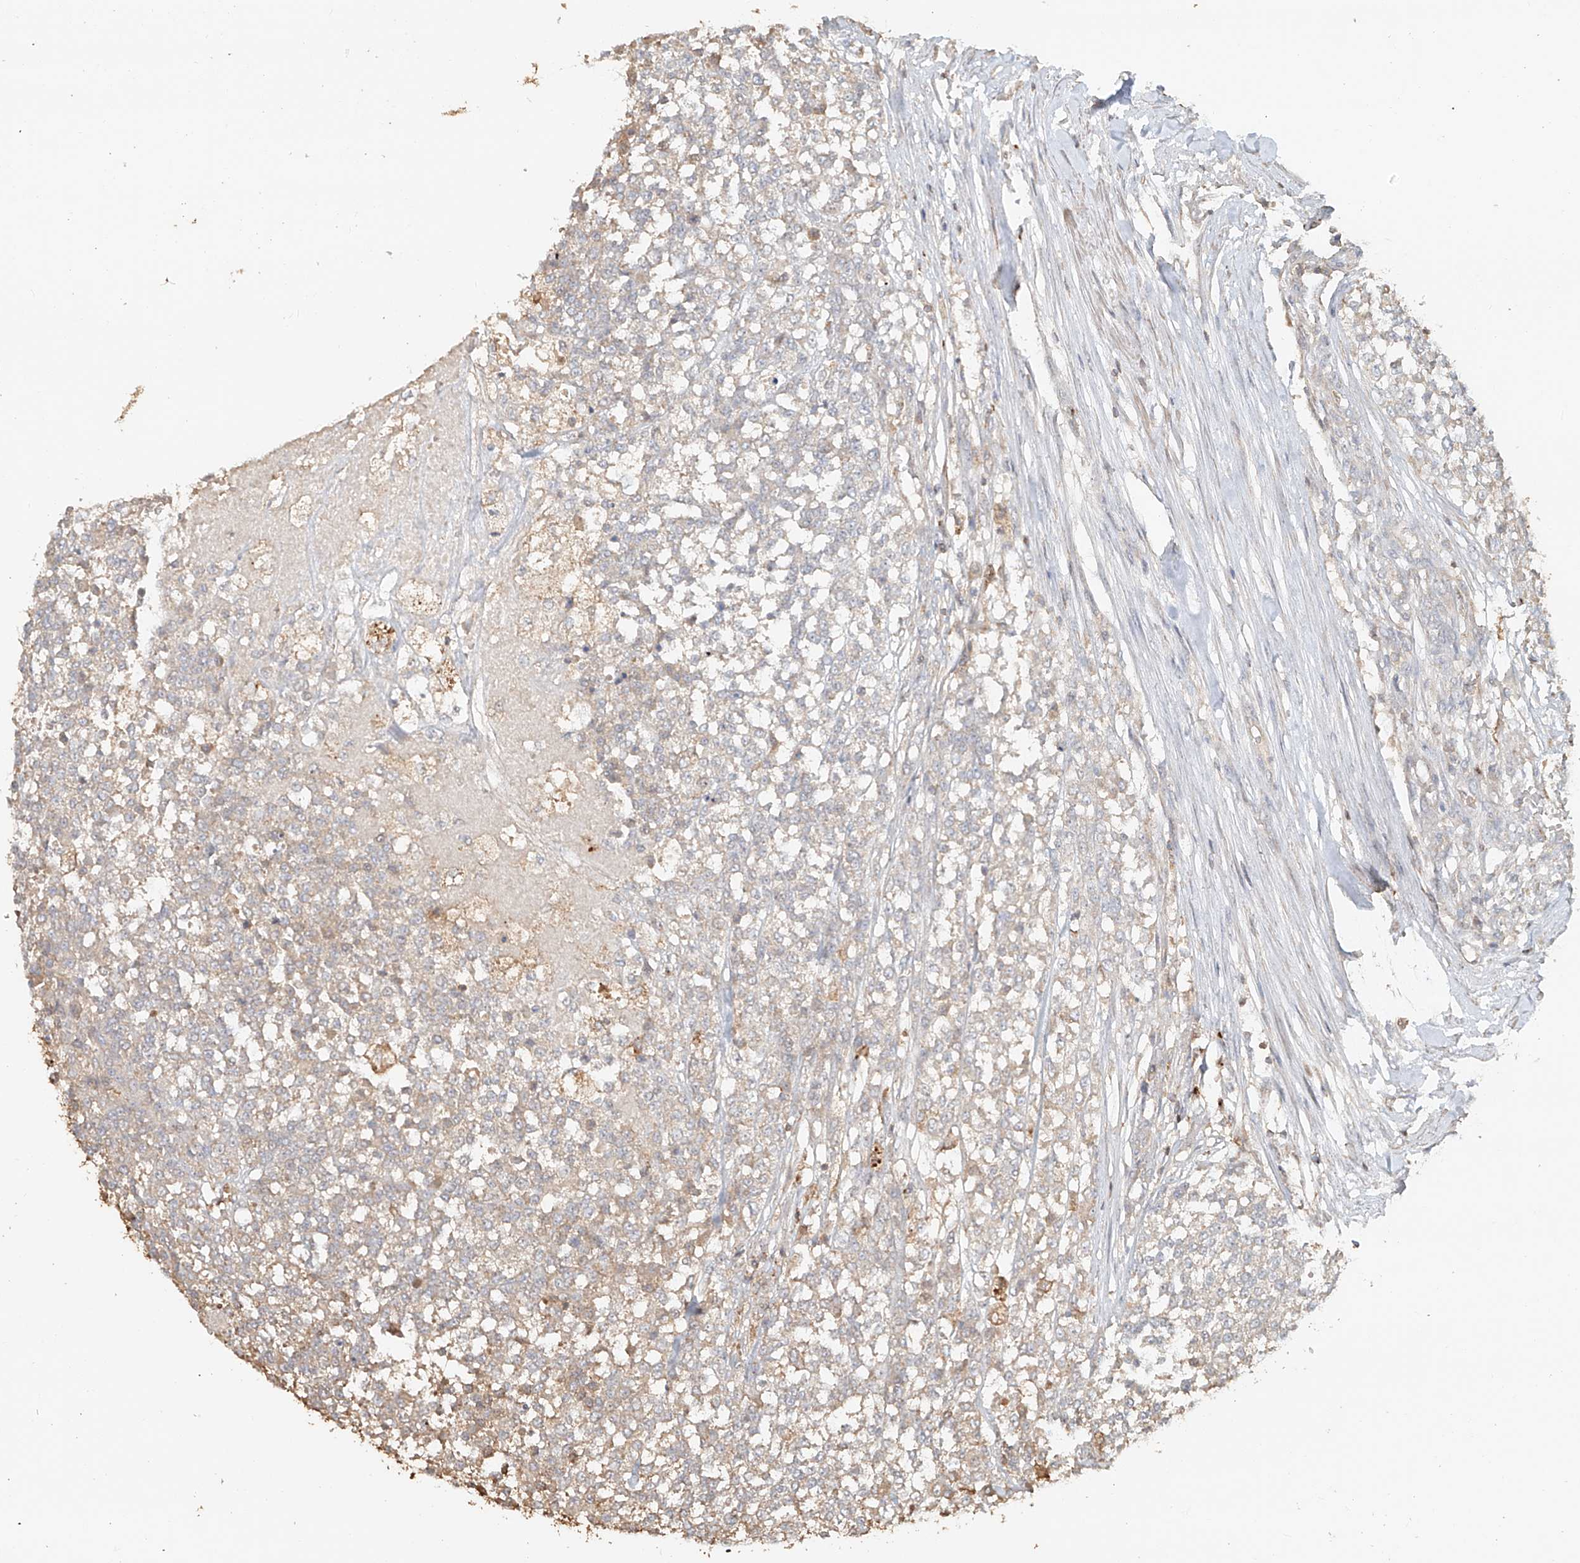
{"staining": {"intensity": "negative", "quantity": "none", "location": "none"}, "tissue": "testis cancer", "cell_type": "Tumor cells", "image_type": "cancer", "snomed": [{"axis": "morphology", "description": "Seminoma, NOS"}, {"axis": "topography", "description": "Testis"}], "caption": "Immunohistochemistry of testis cancer (seminoma) demonstrates no expression in tumor cells.", "gene": "NPHS1", "patient": {"sex": "male", "age": 59}}